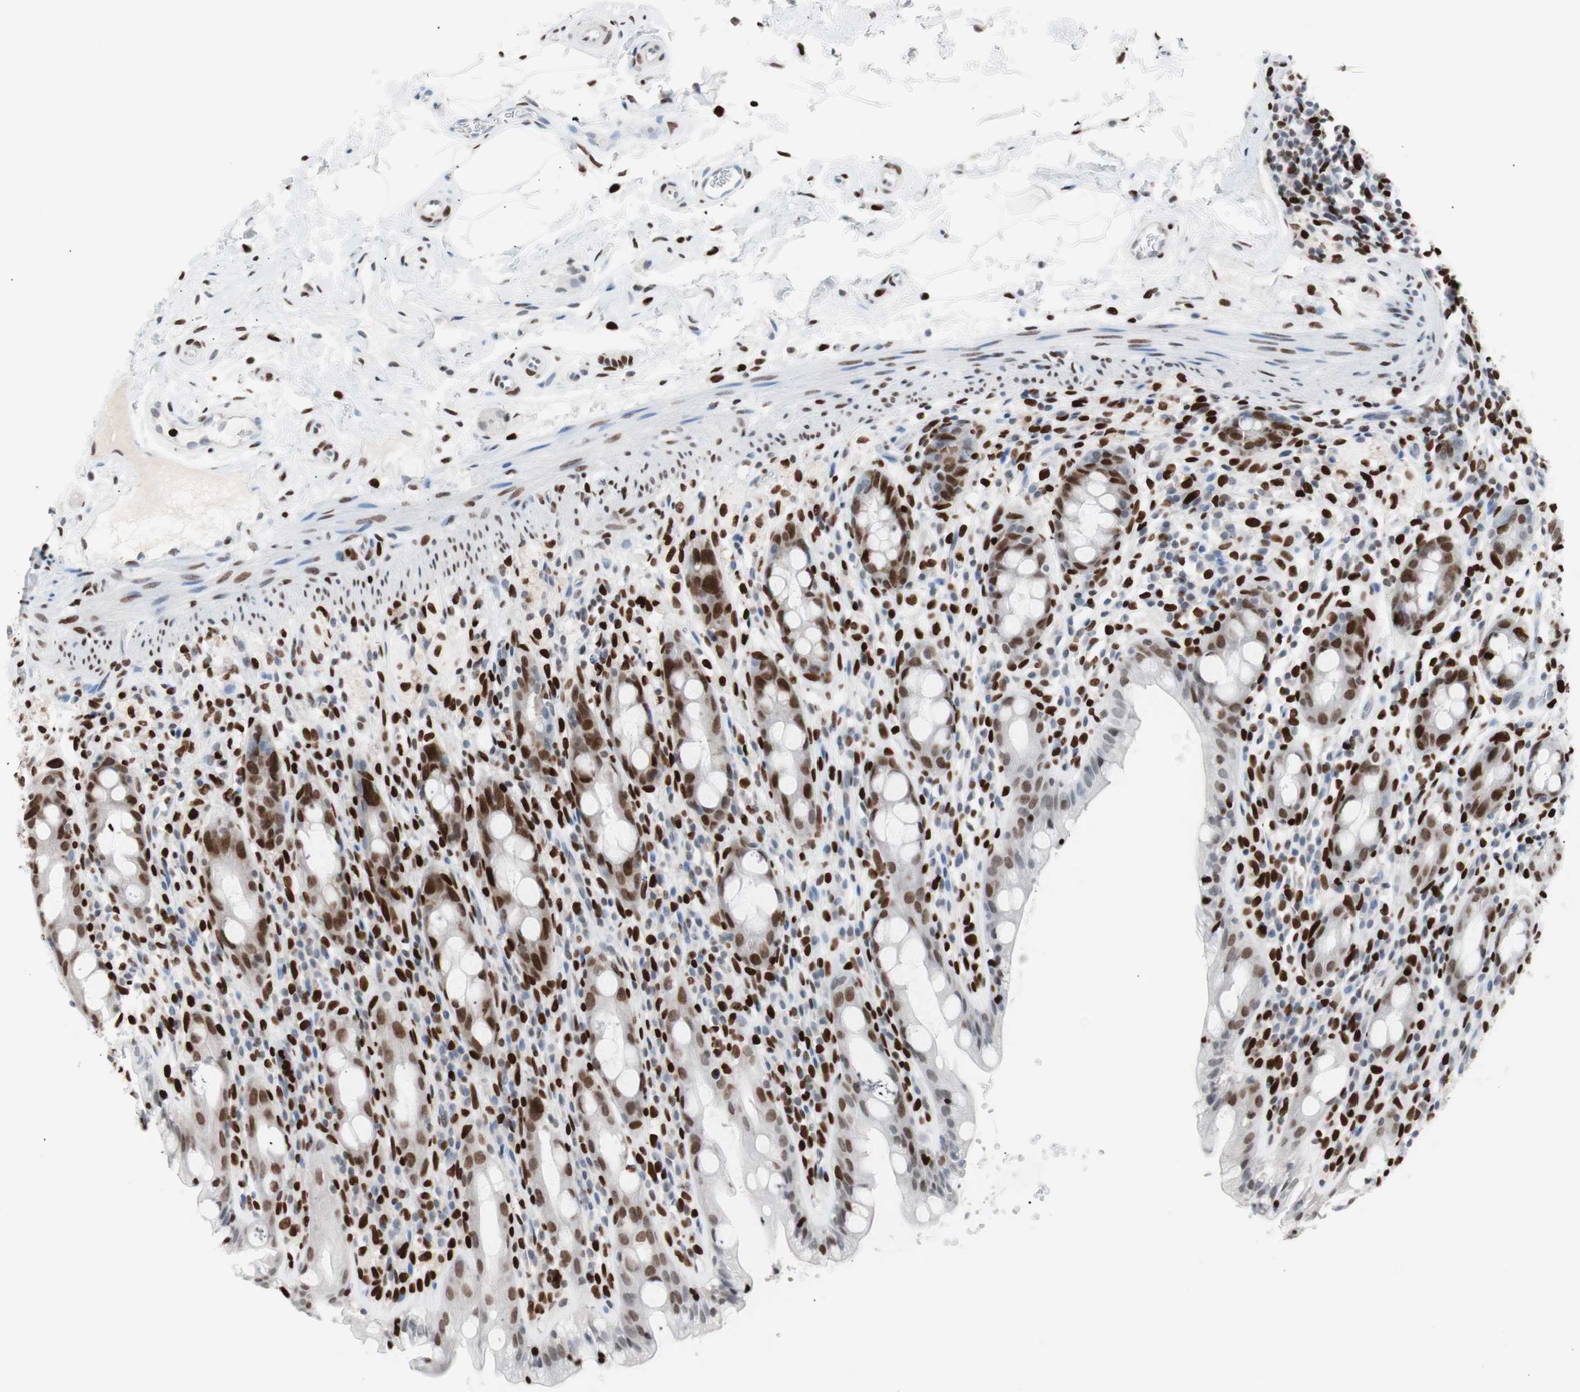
{"staining": {"intensity": "strong", "quantity": ">75%", "location": "nuclear"}, "tissue": "rectum", "cell_type": "Glandular cells", "image_type": "normal", "snomed": [{"axis": "morphology", "description": "Normal tissue, NOS"}, {"axis": "topography", "description": "Rectum"}], "caption": "Immunohistochemistry photomicrograph of benign human rectum stained for a protein (brown), which shows high levels of strong nuclear positivity in approximately >75% of glandular cells.", "gene": "CEBPB", "patient": {"sex": "male", "age": 44}}